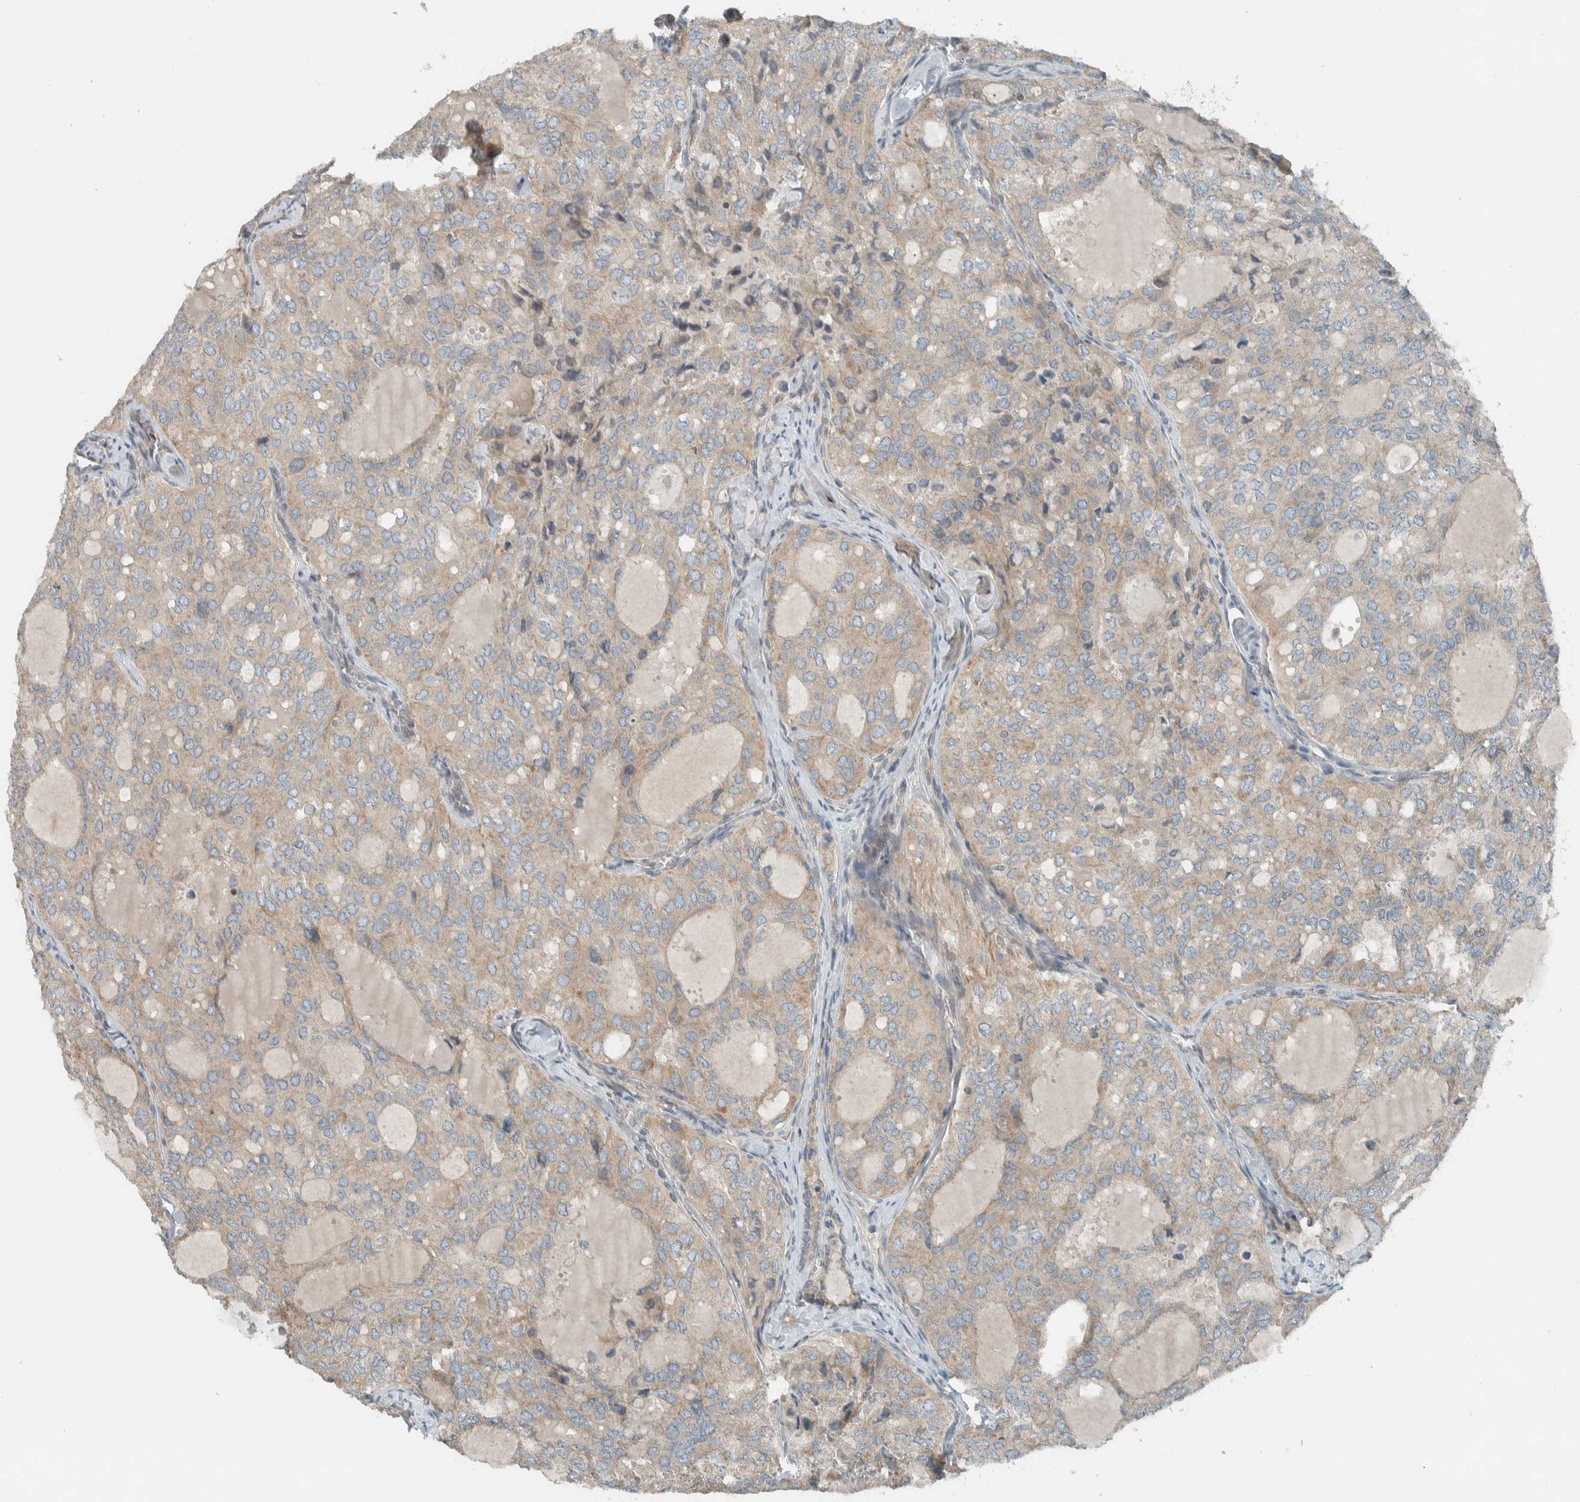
{"staining": {"intensity": "weak", "quantity": ">75%", "location": "cytoplasmic/membranous"}, "tissue": "thyroid cancer", "cell_type": "Tumor cells", "image_type": "cancer", "snomed": [{"axis": "morphology", "description": "Follicular adenoma carcinoma, NOS"}, {"axis": "topography", "description": "Thyroid gland"}], "caption": "Protein staining of thyroid cancer tissue exhibits weak cytoplasmic/membranous staining in about >75% of tumor cells. (Stains: DAB (3,3'-diaminobenzidine) in brown, nuclei in blue, Microscopy: brightfield microscopy at high magnification).", "gene": "SEL1L", "patient": {"sex": "male", "age": 75}}